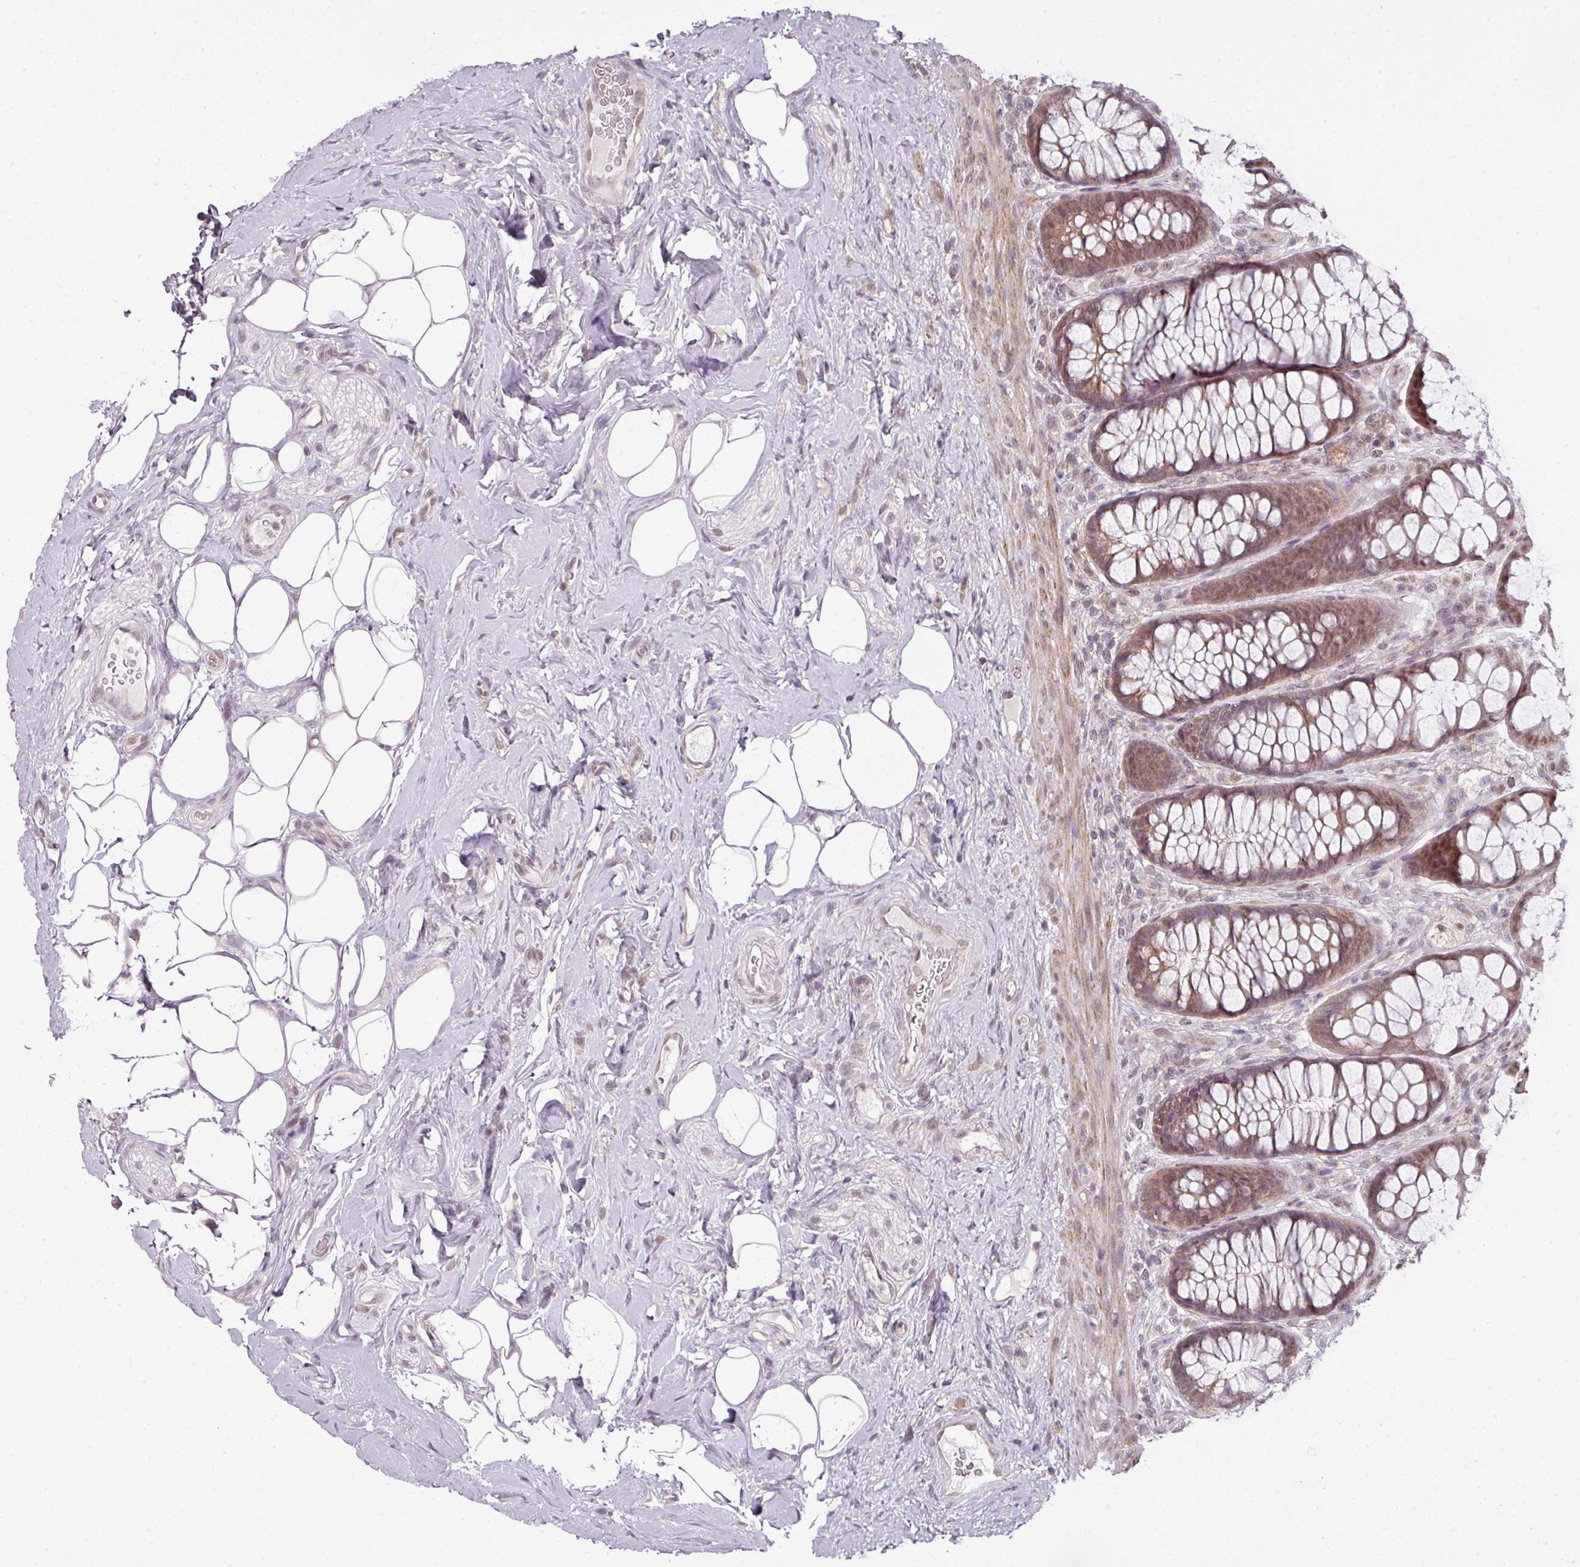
{"staining": {"intensity": "moderate", "quantity": ">75%", "location": "cytoplasmic/membranous,nuclear"}, "tissue": "rectum", "cell_type": "Glandular cells", "image_type": "normal", "snomed": [{"axis": "morphology", "description": "Normal tissue, NOS"}, {"axis": "topography", "description": "Rectum"}], "caption": "Immunohistochemistry staining of benign rectum, which displays medium levels of moderate cytoplasmic/membranous,nuclear expression in about >75% of glandular cells indicating moderate cytoplasmic/membranous,nuclear protein positivity. The staining was performed using DAB (brown) for protein detection and nuclei were counterstained in hematoxylin (blue).", "gene": "DERPC", "patient": {"sex": "female", "age": 67}}